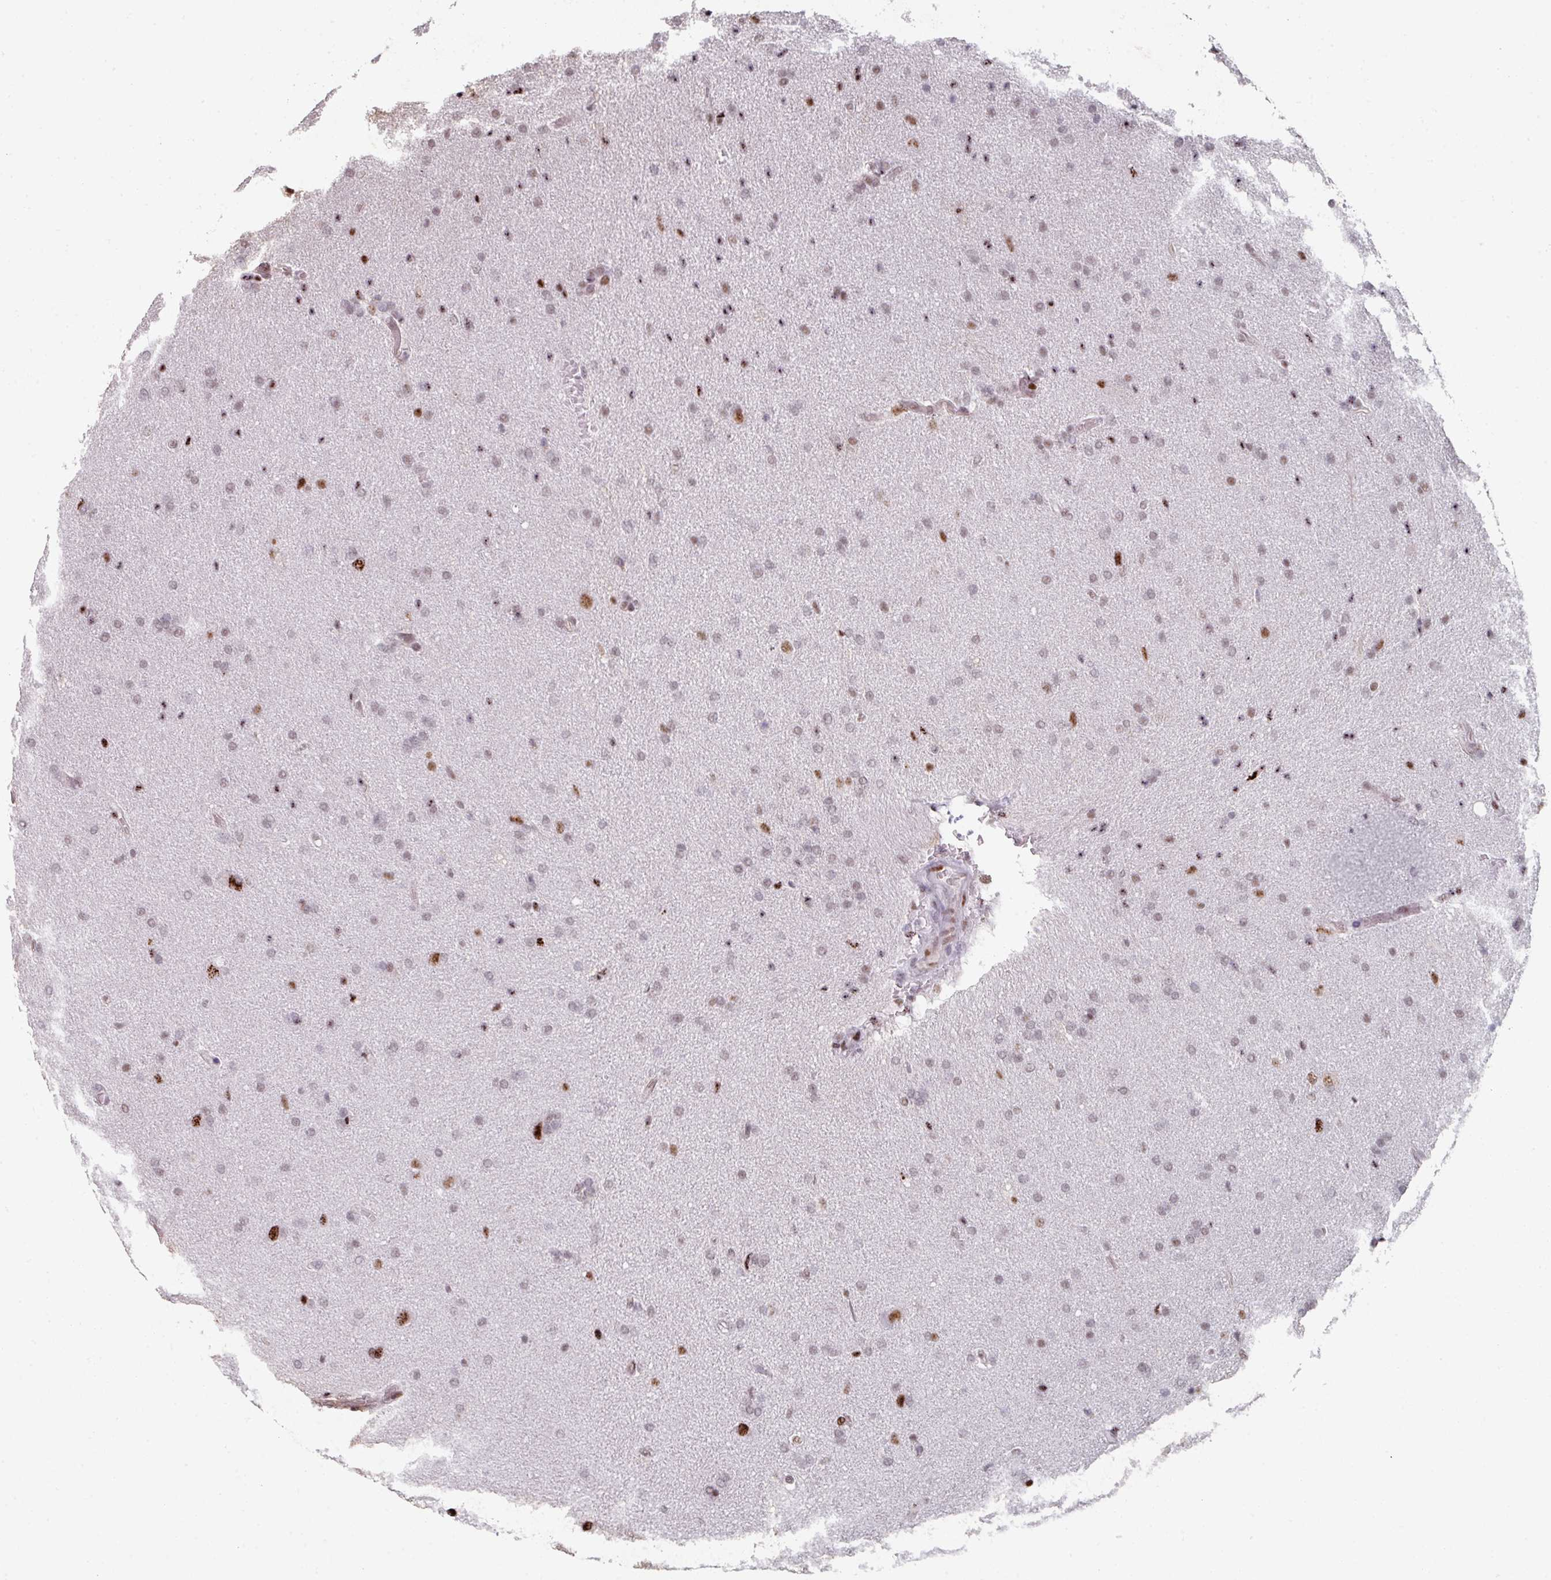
{"staining": {"intensity": "moderate", "quantity": "<25%", "location": "nuclear"}, "tissue": "glioma", "cell_type": "Tumor cells", "image_type": "cancer", "snomed": [{"axis": "morphology", "description": "Glioma, malignant, High grade"}, {"axis": "topography", "description": "Brain"}], "caption": "Malignant glioma (high-grade) stained with a protein marker shows moderate staining in tumor cells.", "gene": "SF3B5", "patient": {"sex": "male", "age": 56}}